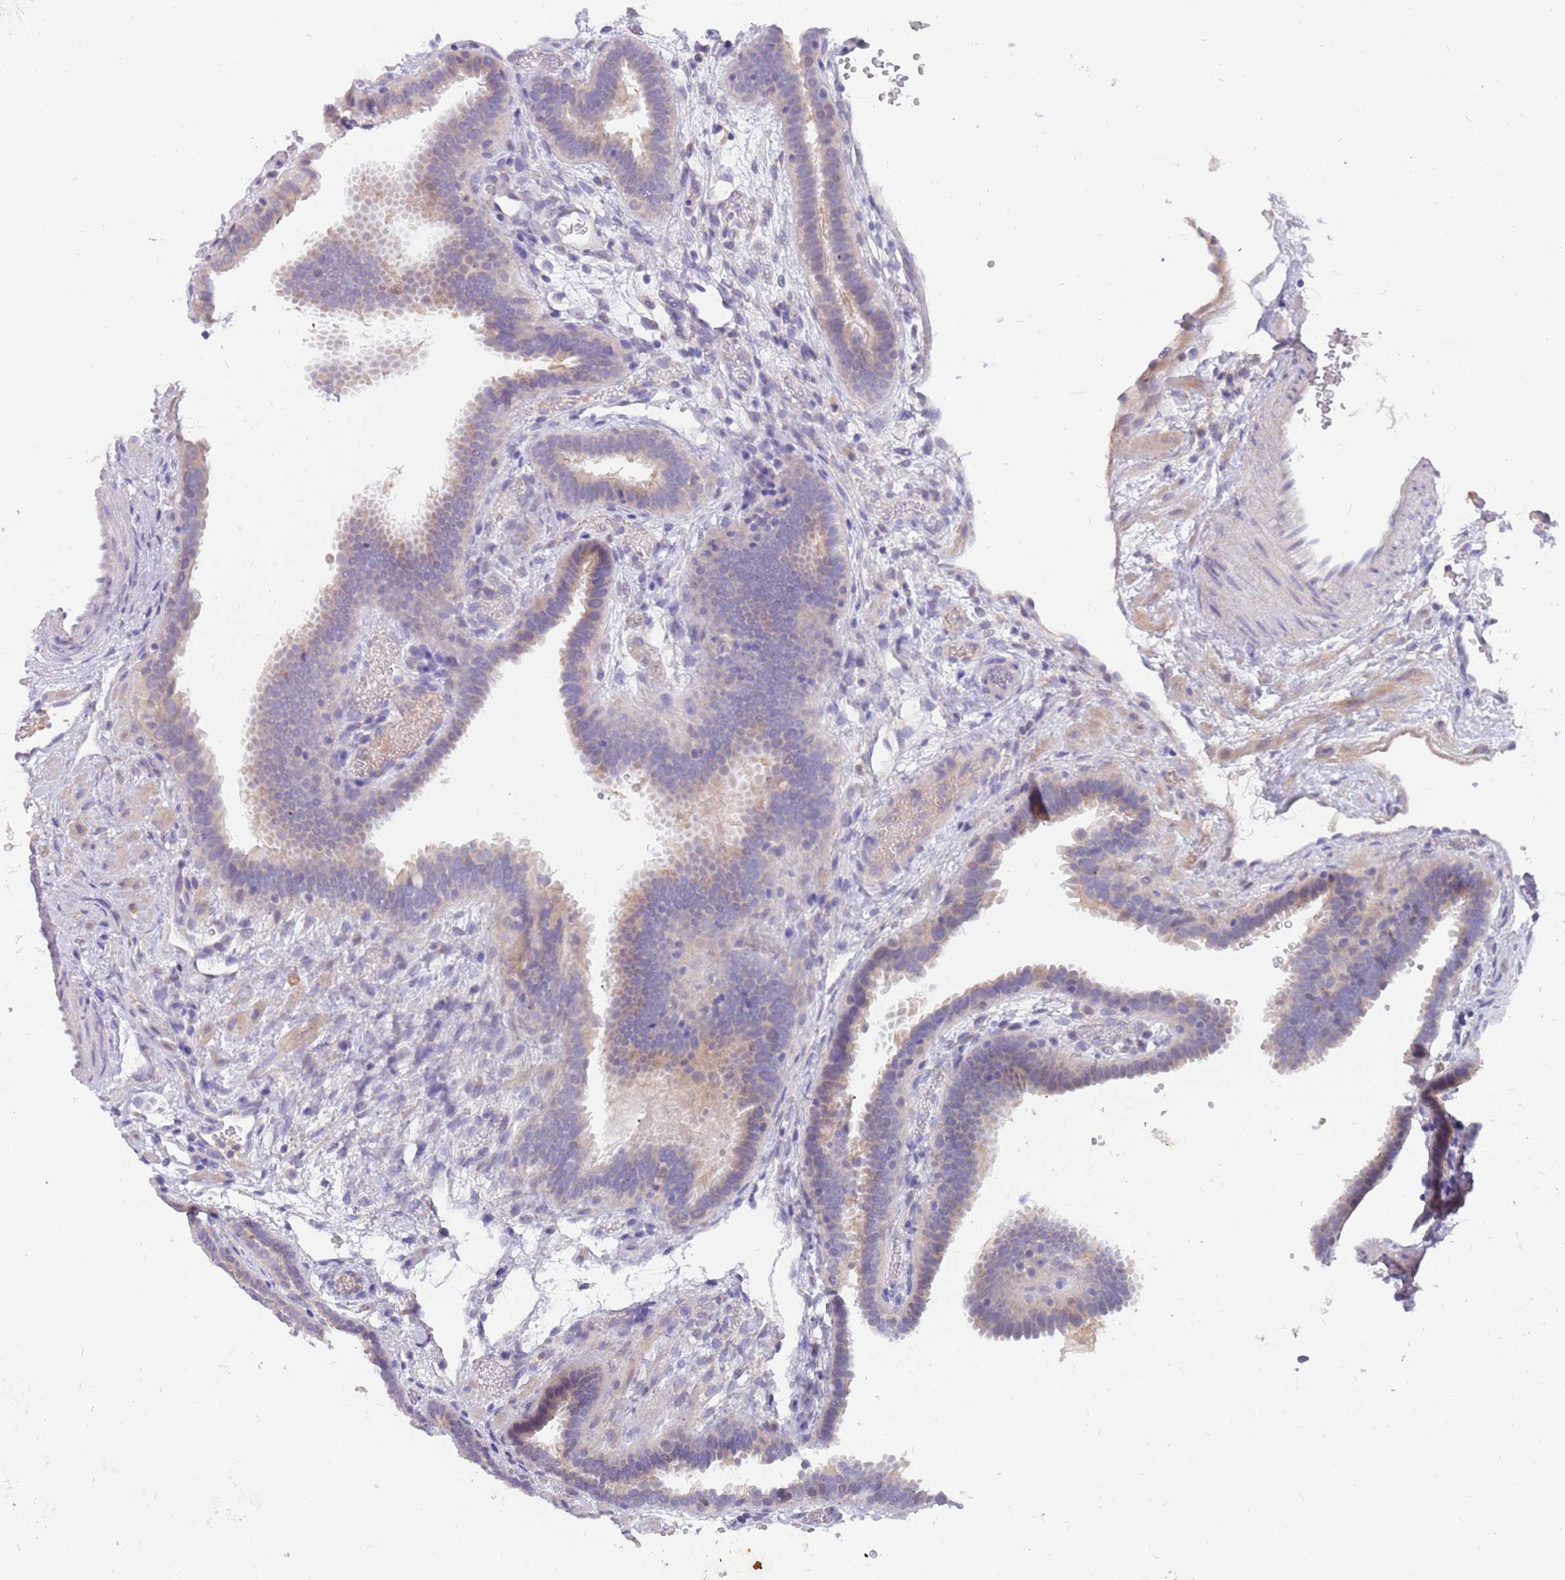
{"staining": {"intensity": "negative", "quantity": "none", "location": "none"}, "tissue": "fallopian tube", "cell_type": "Glandular cells", "image_type": "normal", "snomed": [{"axis": "morphology", "description": "Normal tissue, NOS"}, {"axis": "topography", "description": "Fallopian tube"}], "caption": "Immunohistochemistry (IHC) of unremarkable fallopian tube displays no staining in glandular cells.", "gene": "ZNF746", "patient": {"sex": "female", "age": 37}}